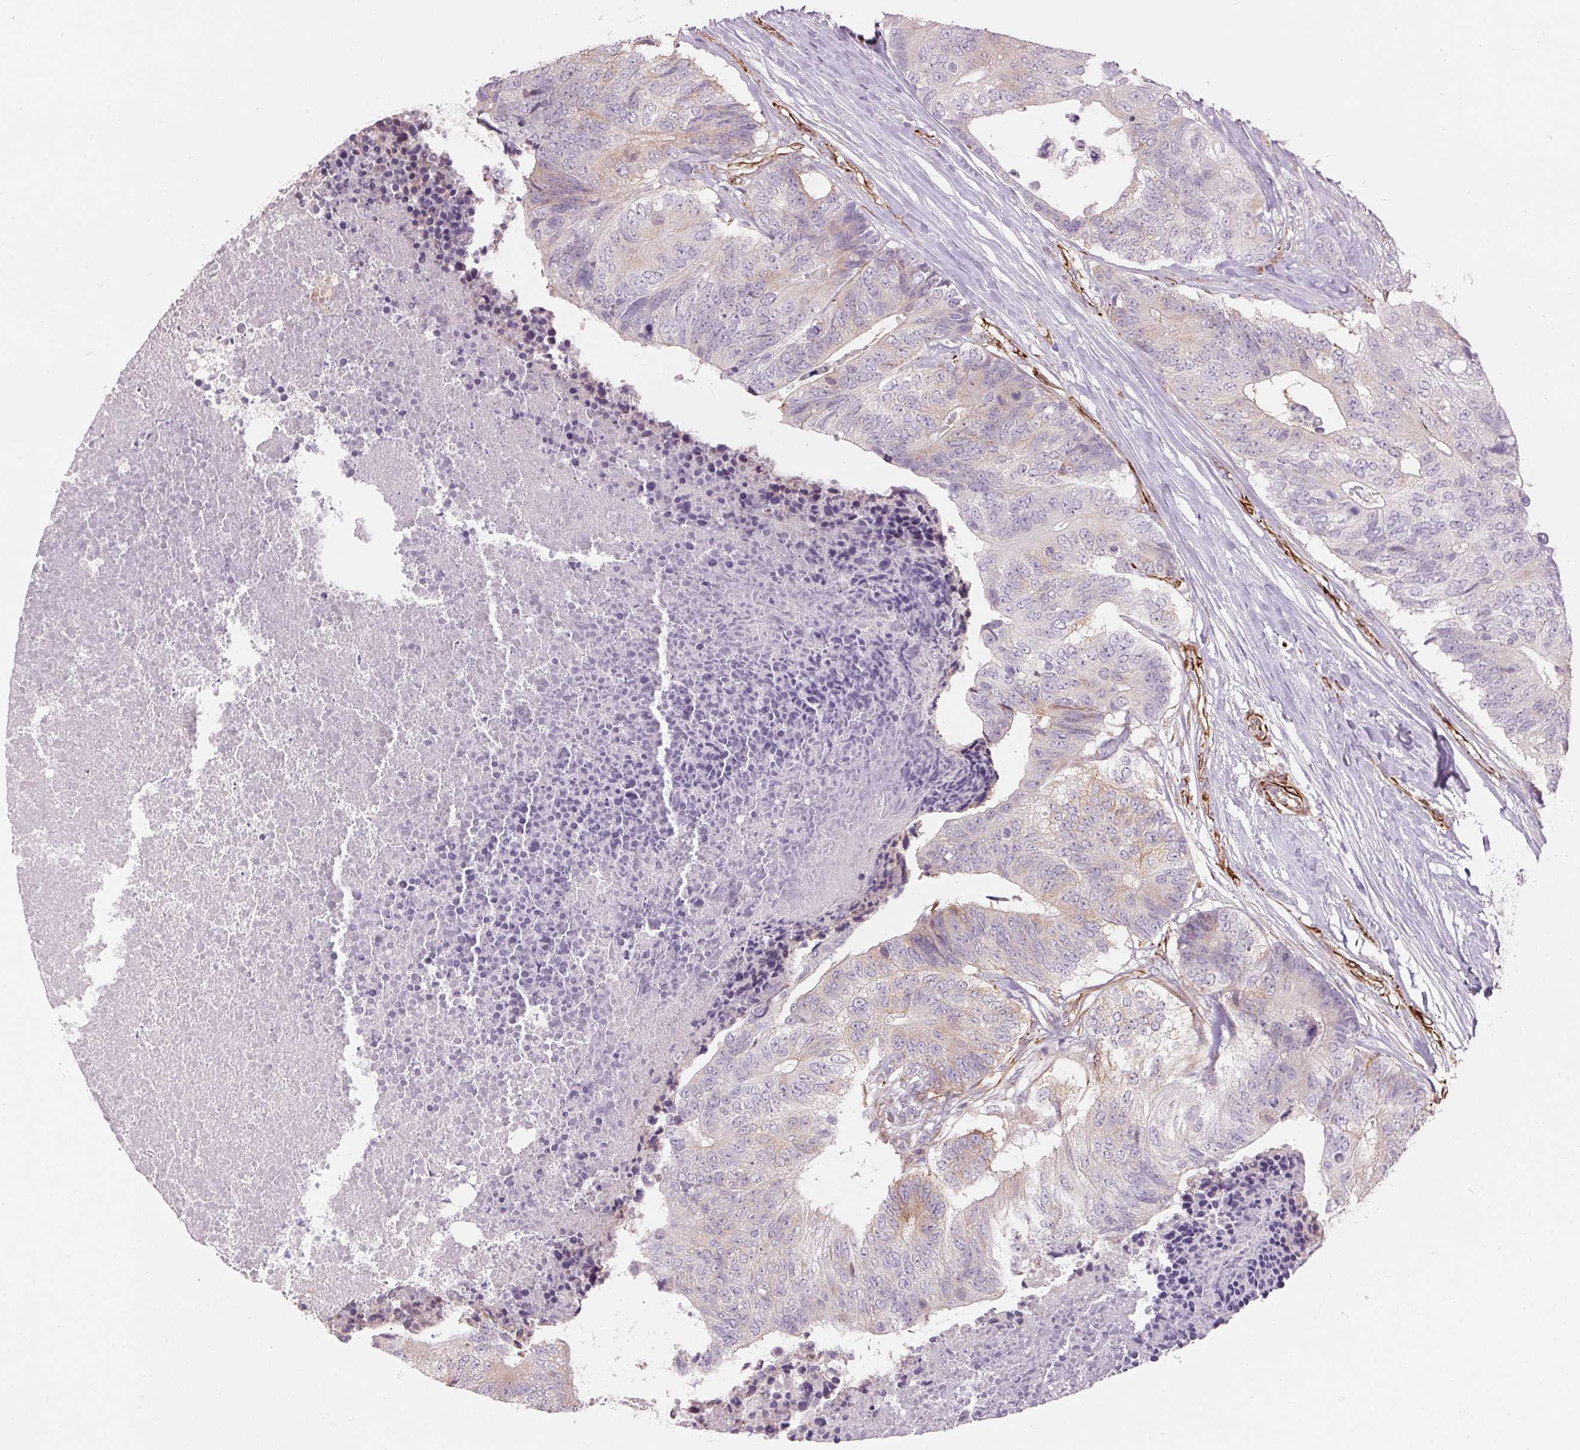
{"staining": {"intensity": "negative", "quantity": "none", "location": "none"}, "tissue": "colorectal cancer", "cell_type": "Tumor cells", "image_type": "cancer", "snomed": [{"axis": "morphology", "description": "Adenocarcinoma, NOS"}, {"axis": "topography", "description": "Colon"}], "caption": "DAB (3,3'-diaminobenzidine) immunohistochemical staining of human colorectal adenocarcinoma displays no significant expression in tumor cells. (DAB immunohistochemistry with hematoxylin counter stain).", "gene": "CLPS", "patient": {"sex": "female", "age": 67}}